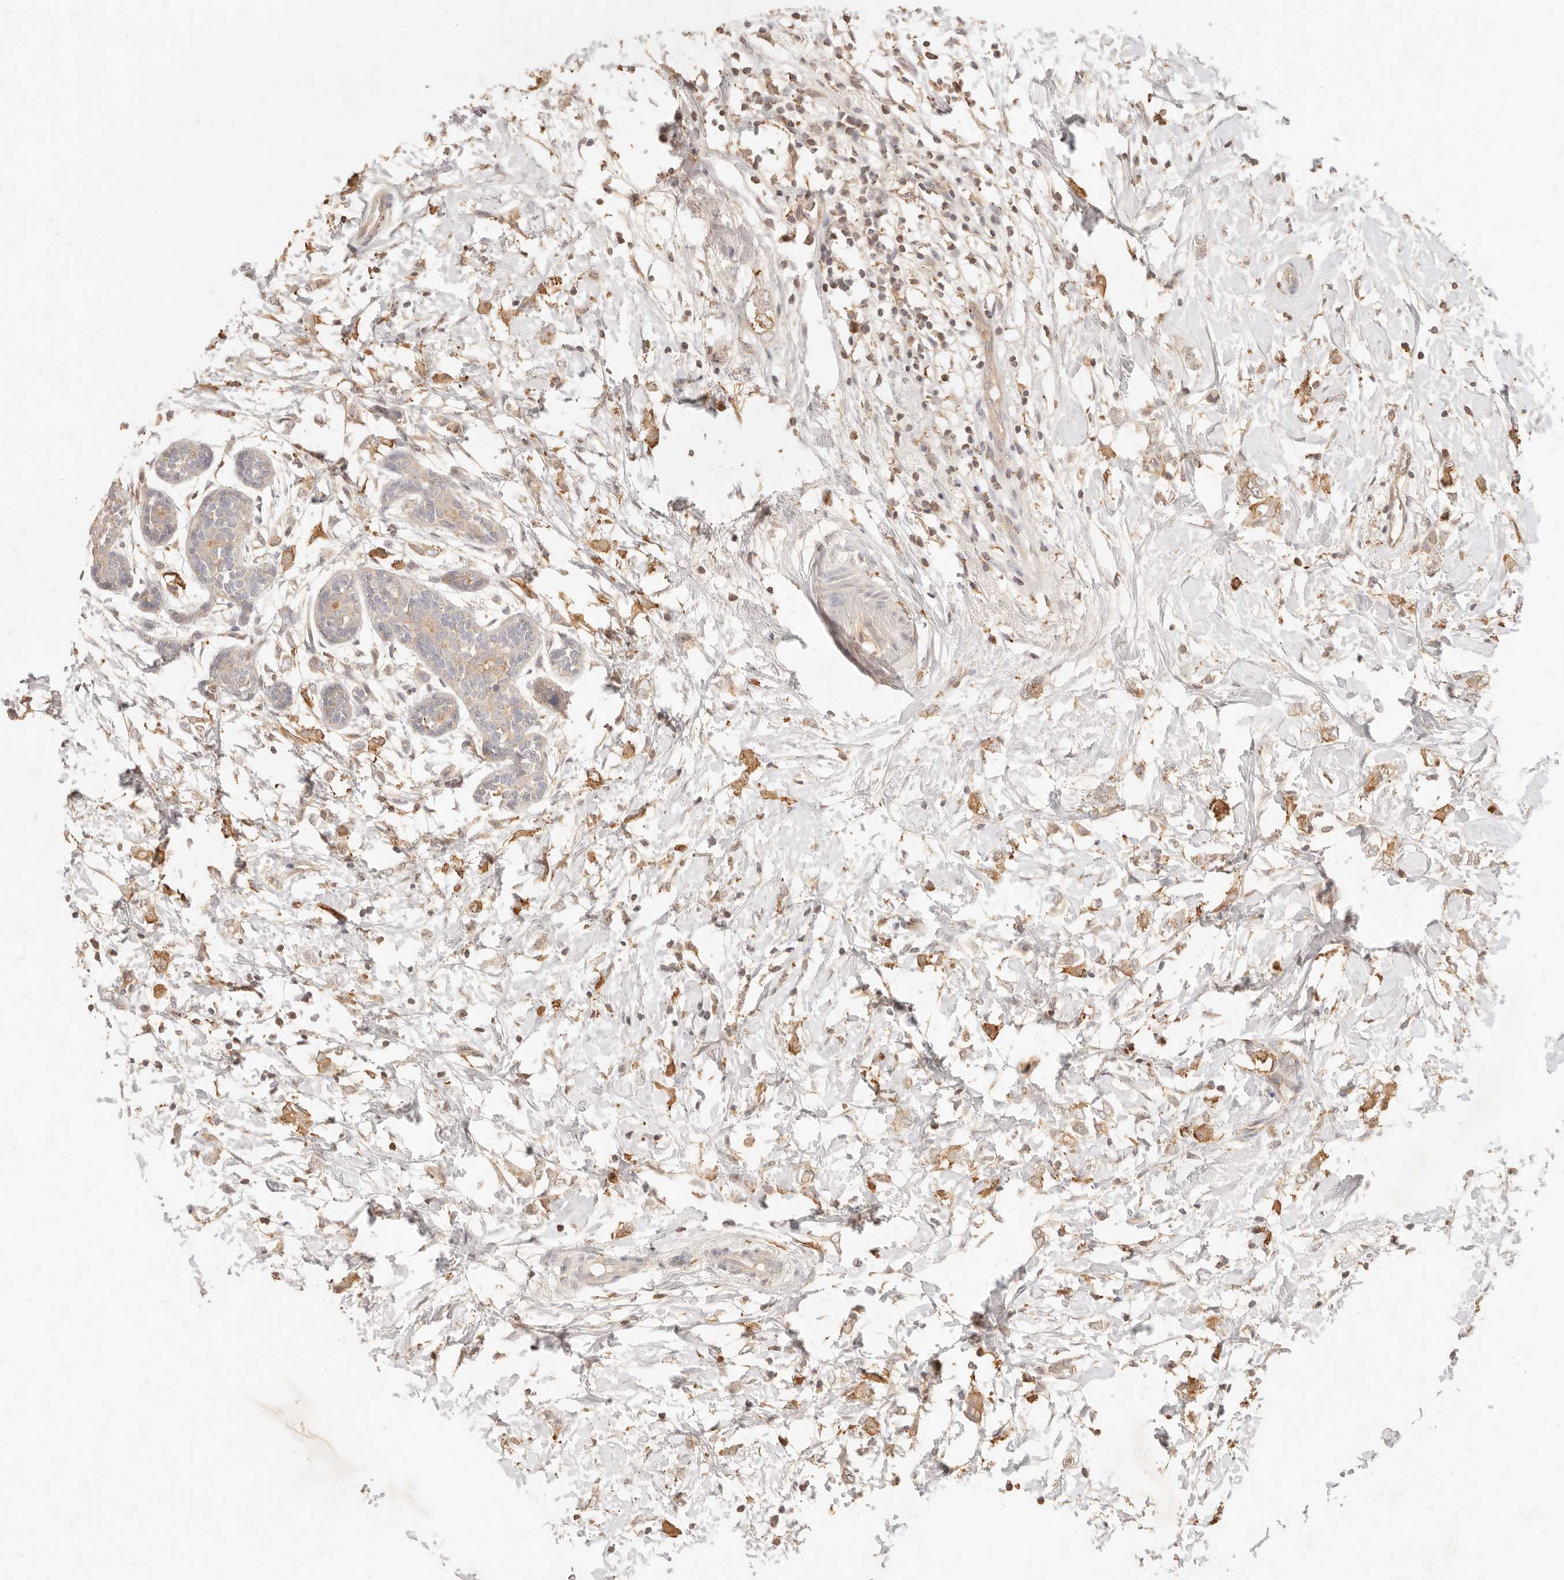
{"staining": {"intensity": "moderate", "quantity": ">75%", "location": "cytoplasmic/membranous"}, "tissue": "breast cancer", "cell_type": "Tumor cells", "image_type": "cancer", "snomed": [{"axis": "morphology", "description": "Normal tissue, NOS"}, {"axis": "morphology", "description": "Lobular carcinoma"}, {"axis": "topography", "description": "Breast"}], "caption": "A high-resolution histopathology image shows IHC staining of breast cancer (lobular carcinoma), which shows moderate cytoplasmic/membranous expression in approximately >75% of tumor cells.", "gene": "TMTC2", "patient": {"sex": "female", "age": 47}}